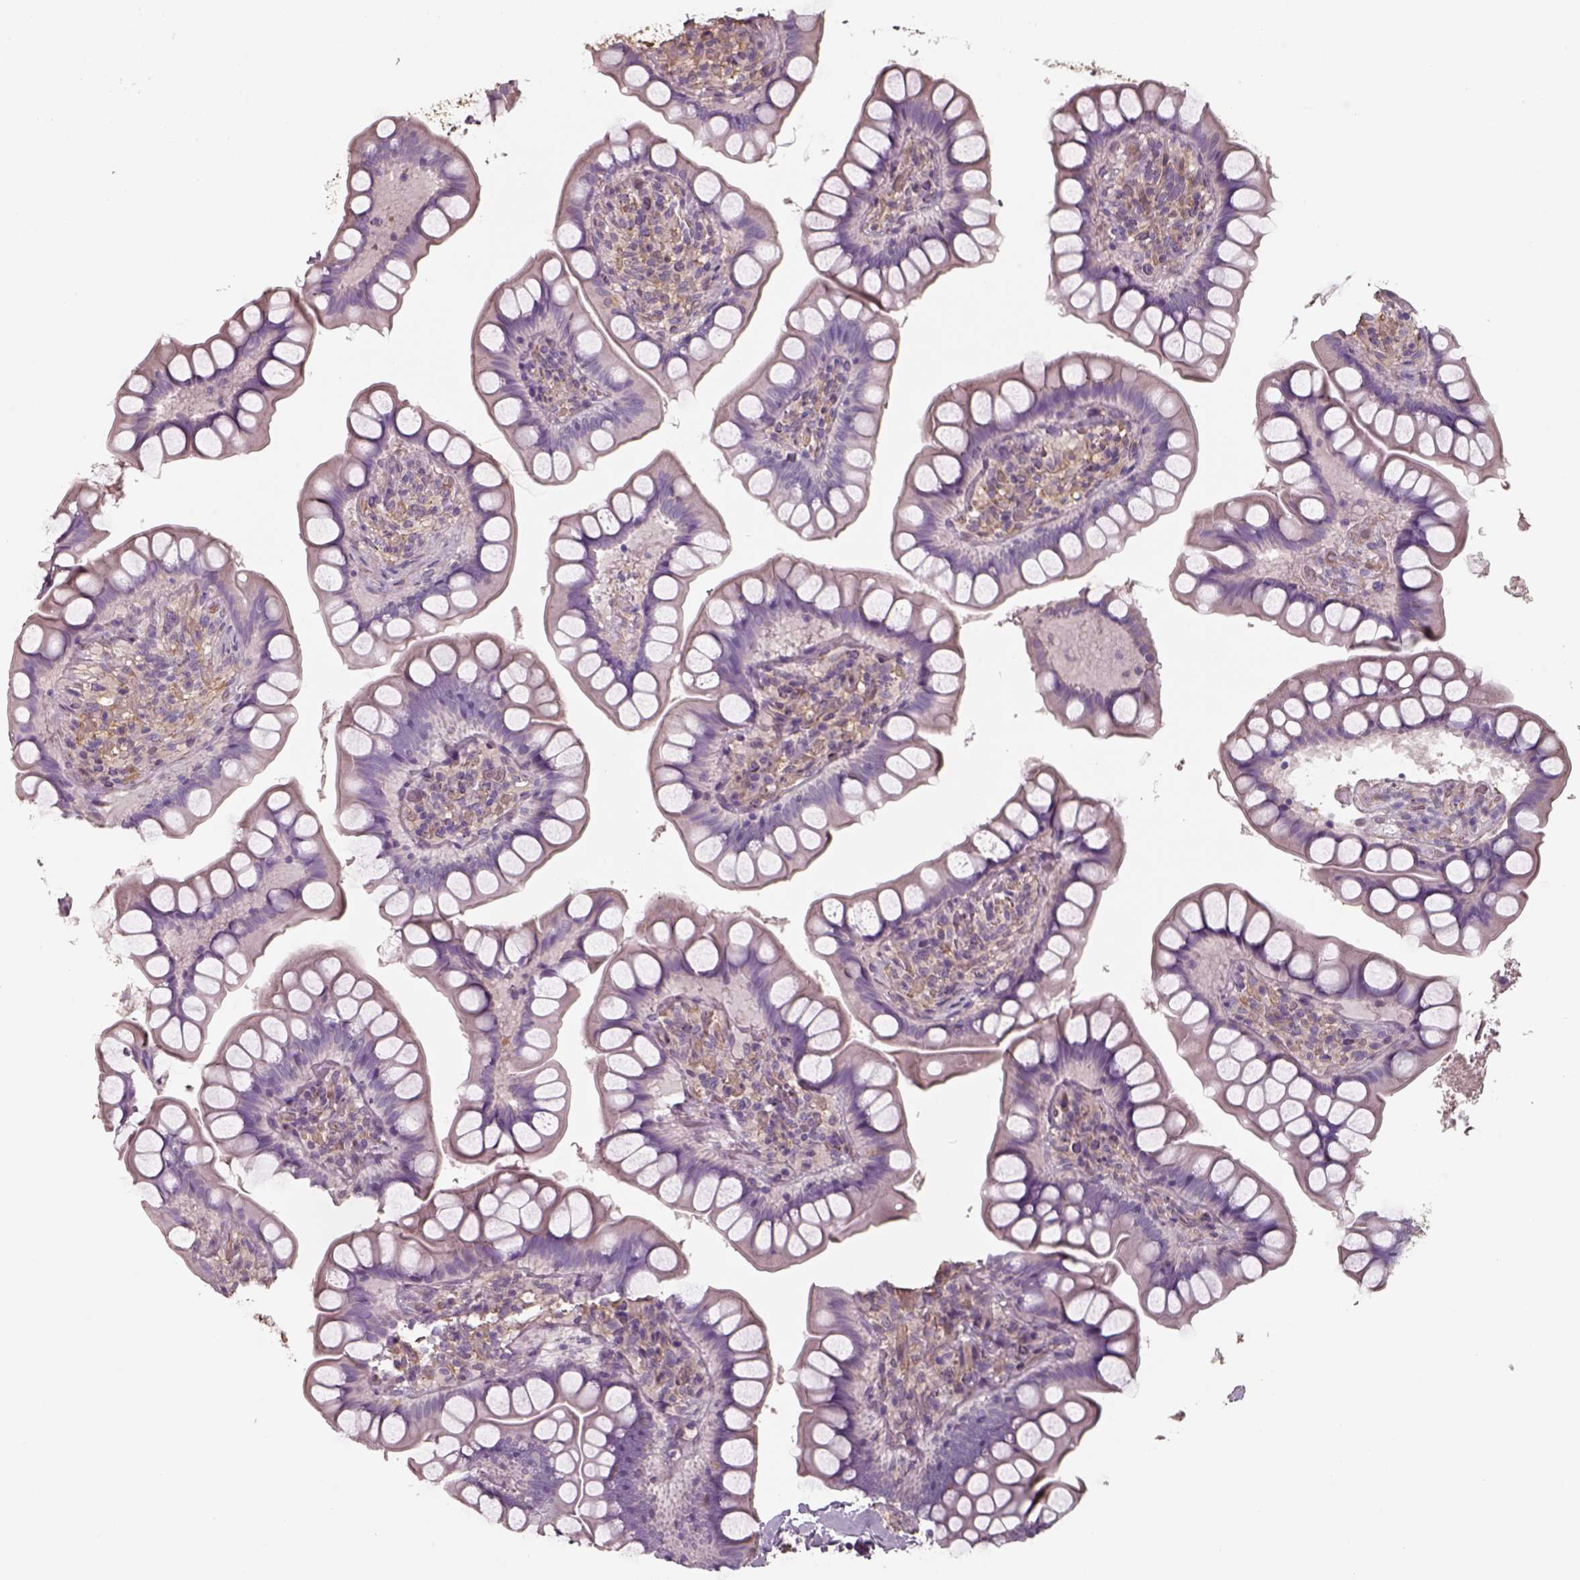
{"staining": {"intensity": "negative", "quantity": "none", "location": "none"}, "tissue": "small intestine", "cell_type": "Glandular cells", "image_type": "normal", "snomed": [{"axis": "morphology", "description": "Normal tissue, NOS"}, {"axis": "topography", "description": "Small intestine"}], "caption": "IHC of benign human small intestine shows no positivity in glandular cells. Nuclei are stained in blue.", "gene": "ISYNA1", "patient": {"sex": "male", "age": 70}}